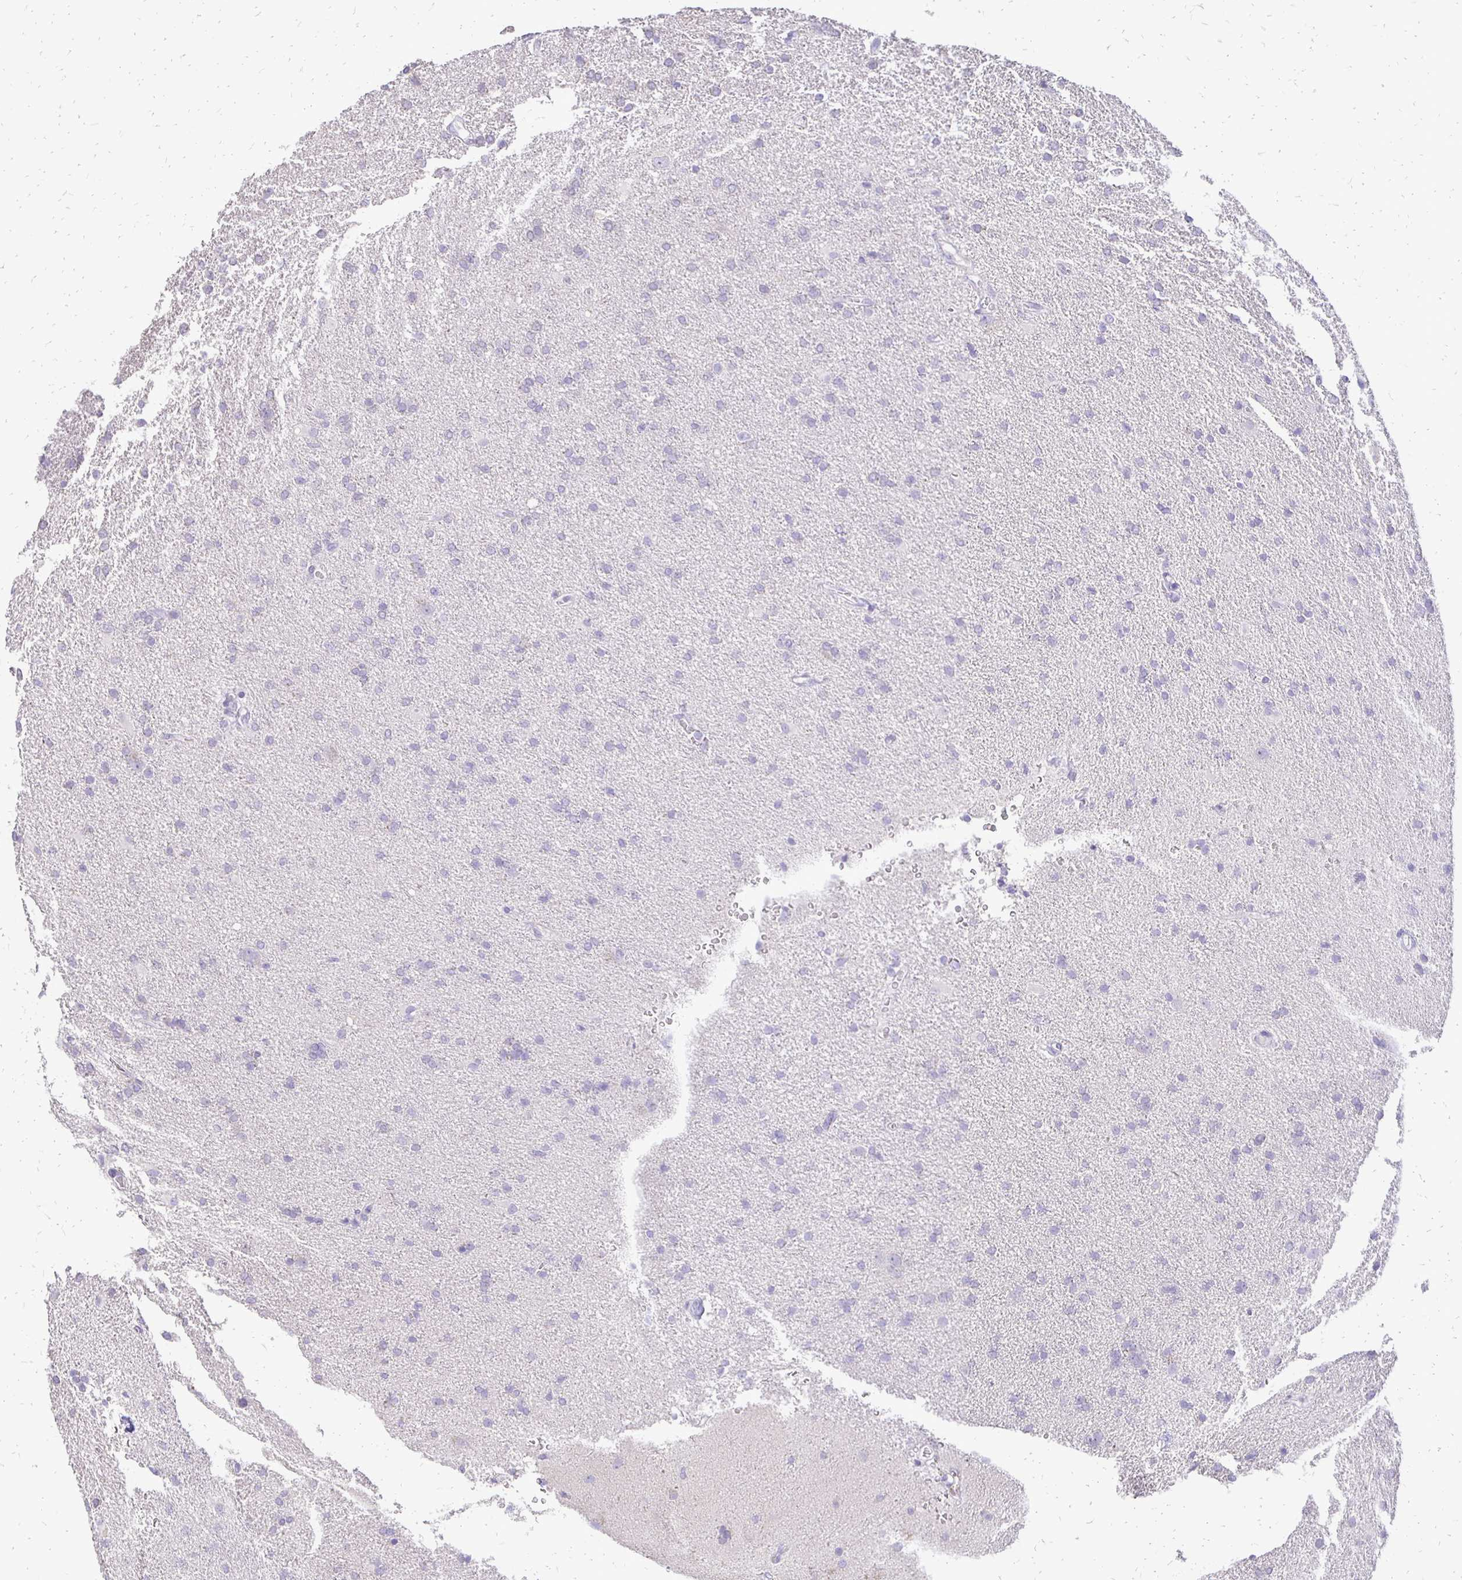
{"staining": {"intensity": "negative", "quantity": "none", "location": "none"}, "tissue": "glioma", "cell_type": "Tumor cells", "image_type": "cancer", "snomed": [{"axis": "morphology", "description": "Glioma, malignant, Low grade"}, {"axis": "topography", "description": "Brain"}], "caption": "Immunohistochemical staining of malignant low-grade glioma shows no significant staining in tumor cells.", "gene": "ALPG", "patient": {"sex": "male", "age": 66}}